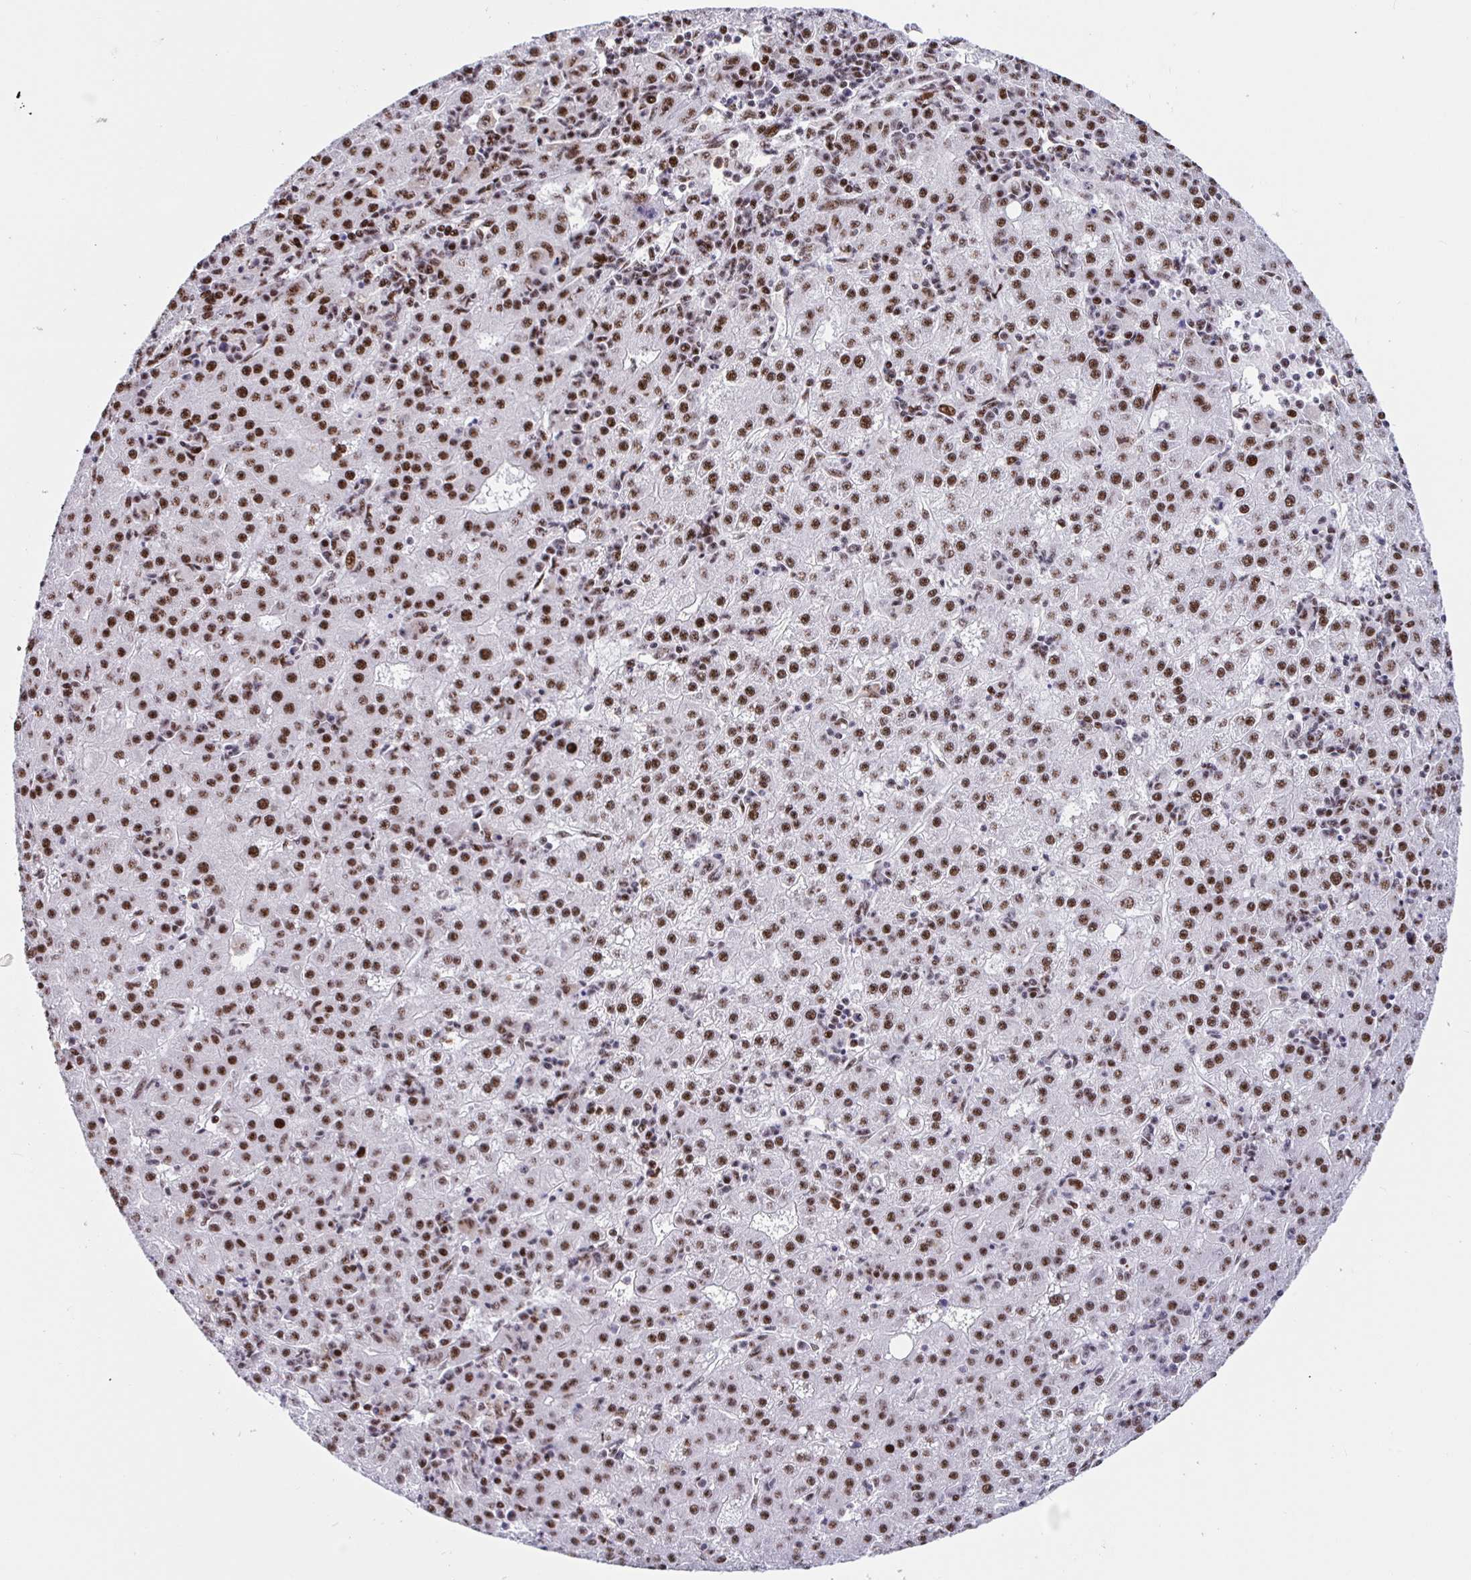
{"staining": {"intensity": "moderate", "quantity": ">75%", "location": "nuclear"}, "tissue": "liver cancer", "cell_type": "Tumor cells", "image_type": "cancer", "snomed": [{"axis": "morphology", "description": "Carcinoma, Hepatocellular, NOS"}, {"axis": "topography", "description": "Liver"}], "caption": "Protein analysis of liver cancer tissue shows moderate nuclear positivity in approximately >75% of tumor cells.", "gene": "SETD5", "patient": {"sex": "male", "age": 76}}